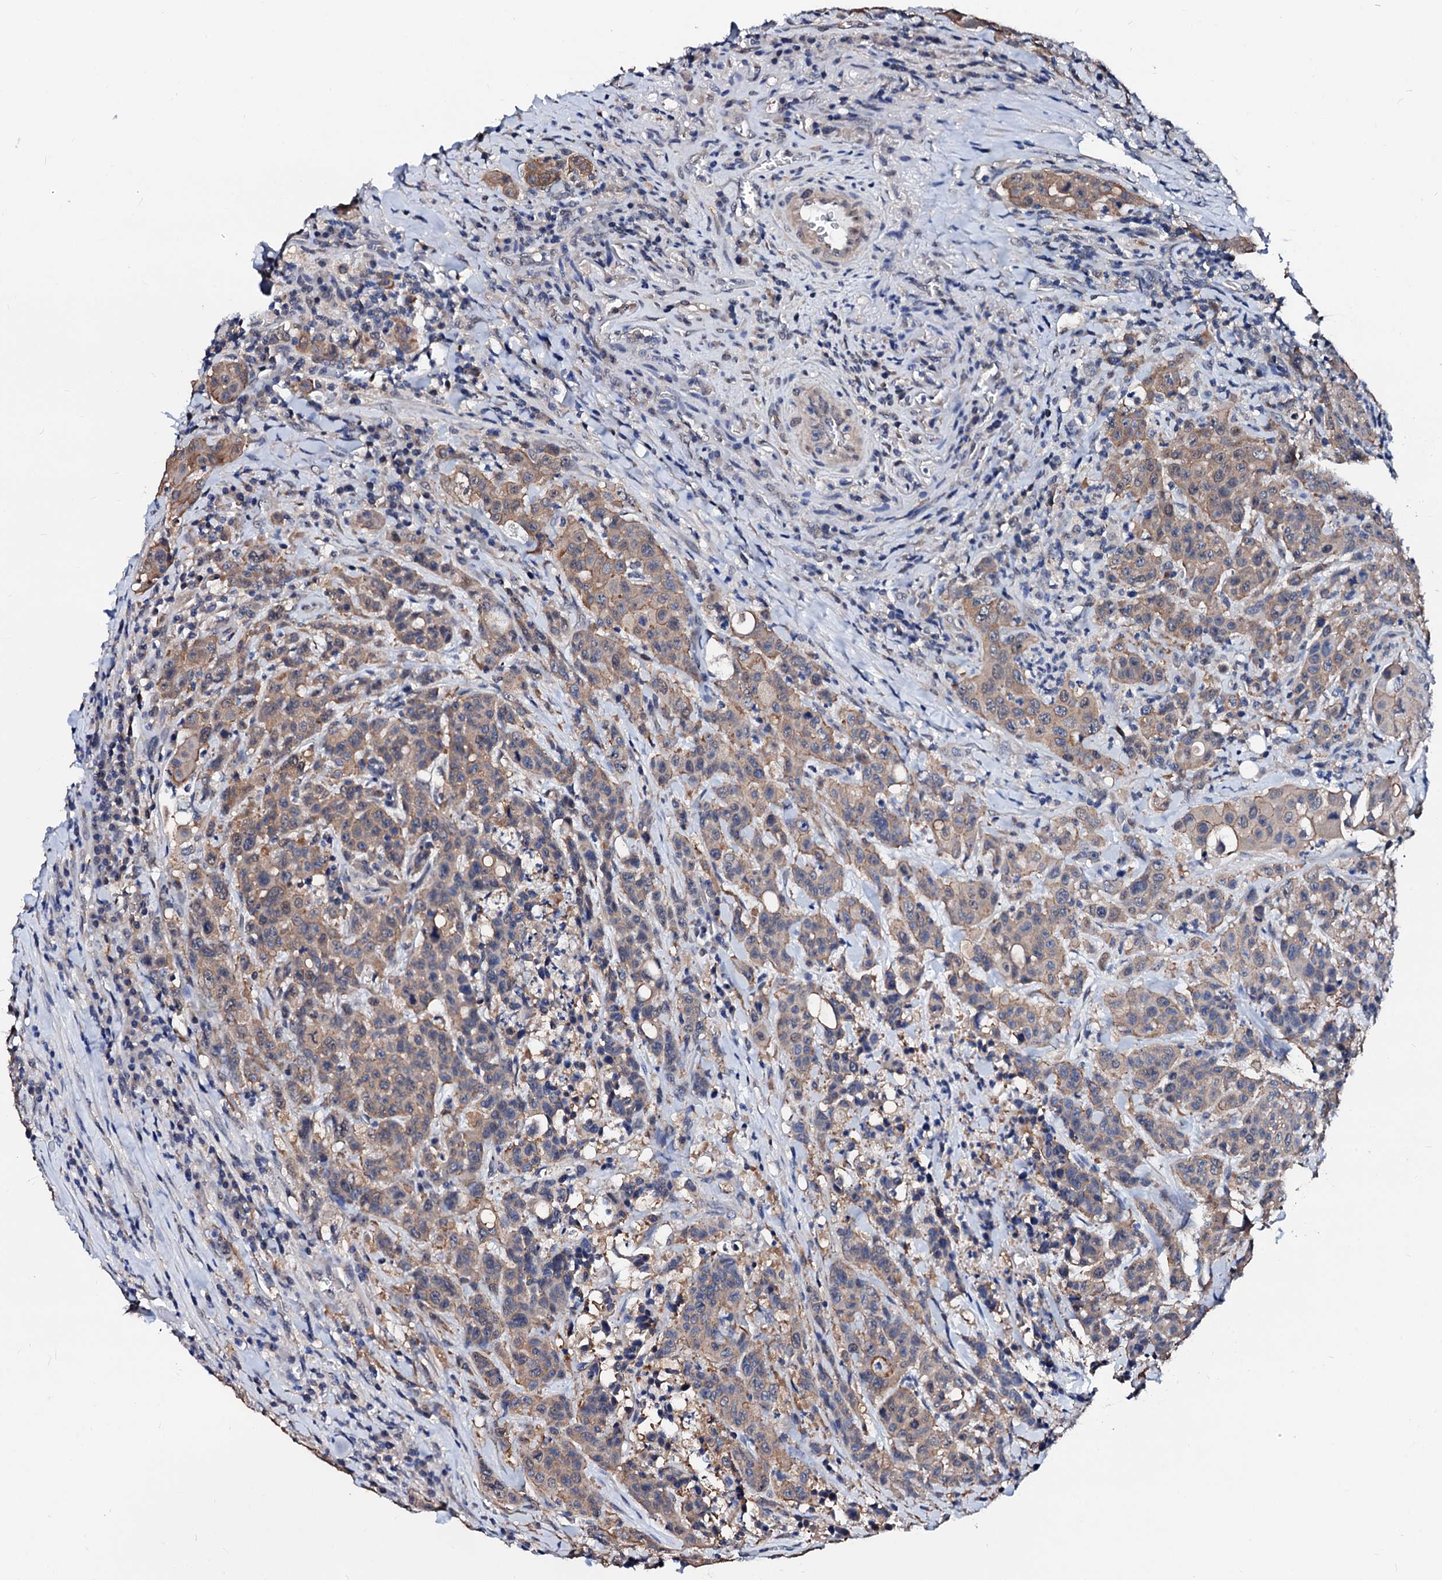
{"staining": {"intensity": "moderate", "quantity": ">75%", "location": "cytoplasmic/membranous"}, "tissue": "colorectal cancer", "cell_type": "Tumor cells", "image_type": "cancer", "snomed": [{"axis": "morphology", "description": "Adenocarcinoma, NOS"}, {"axis": "topography", "description": "Colon"}], "caption": "Colorectal adenocarcinoma tissue displays moderate cytoplasmic/membranous staining in approximately >75% of tumor cells, visualized by immunohistochemistry. The staining was performed using DAB (3,3'-diaminobenzidine) to visualize the protein expression in brown, while the nuclei were stained in blue with hematoxylin (Magnification: 20x).", "gene": "CSN2", "patient": {"sex": "male", "age": 62}}